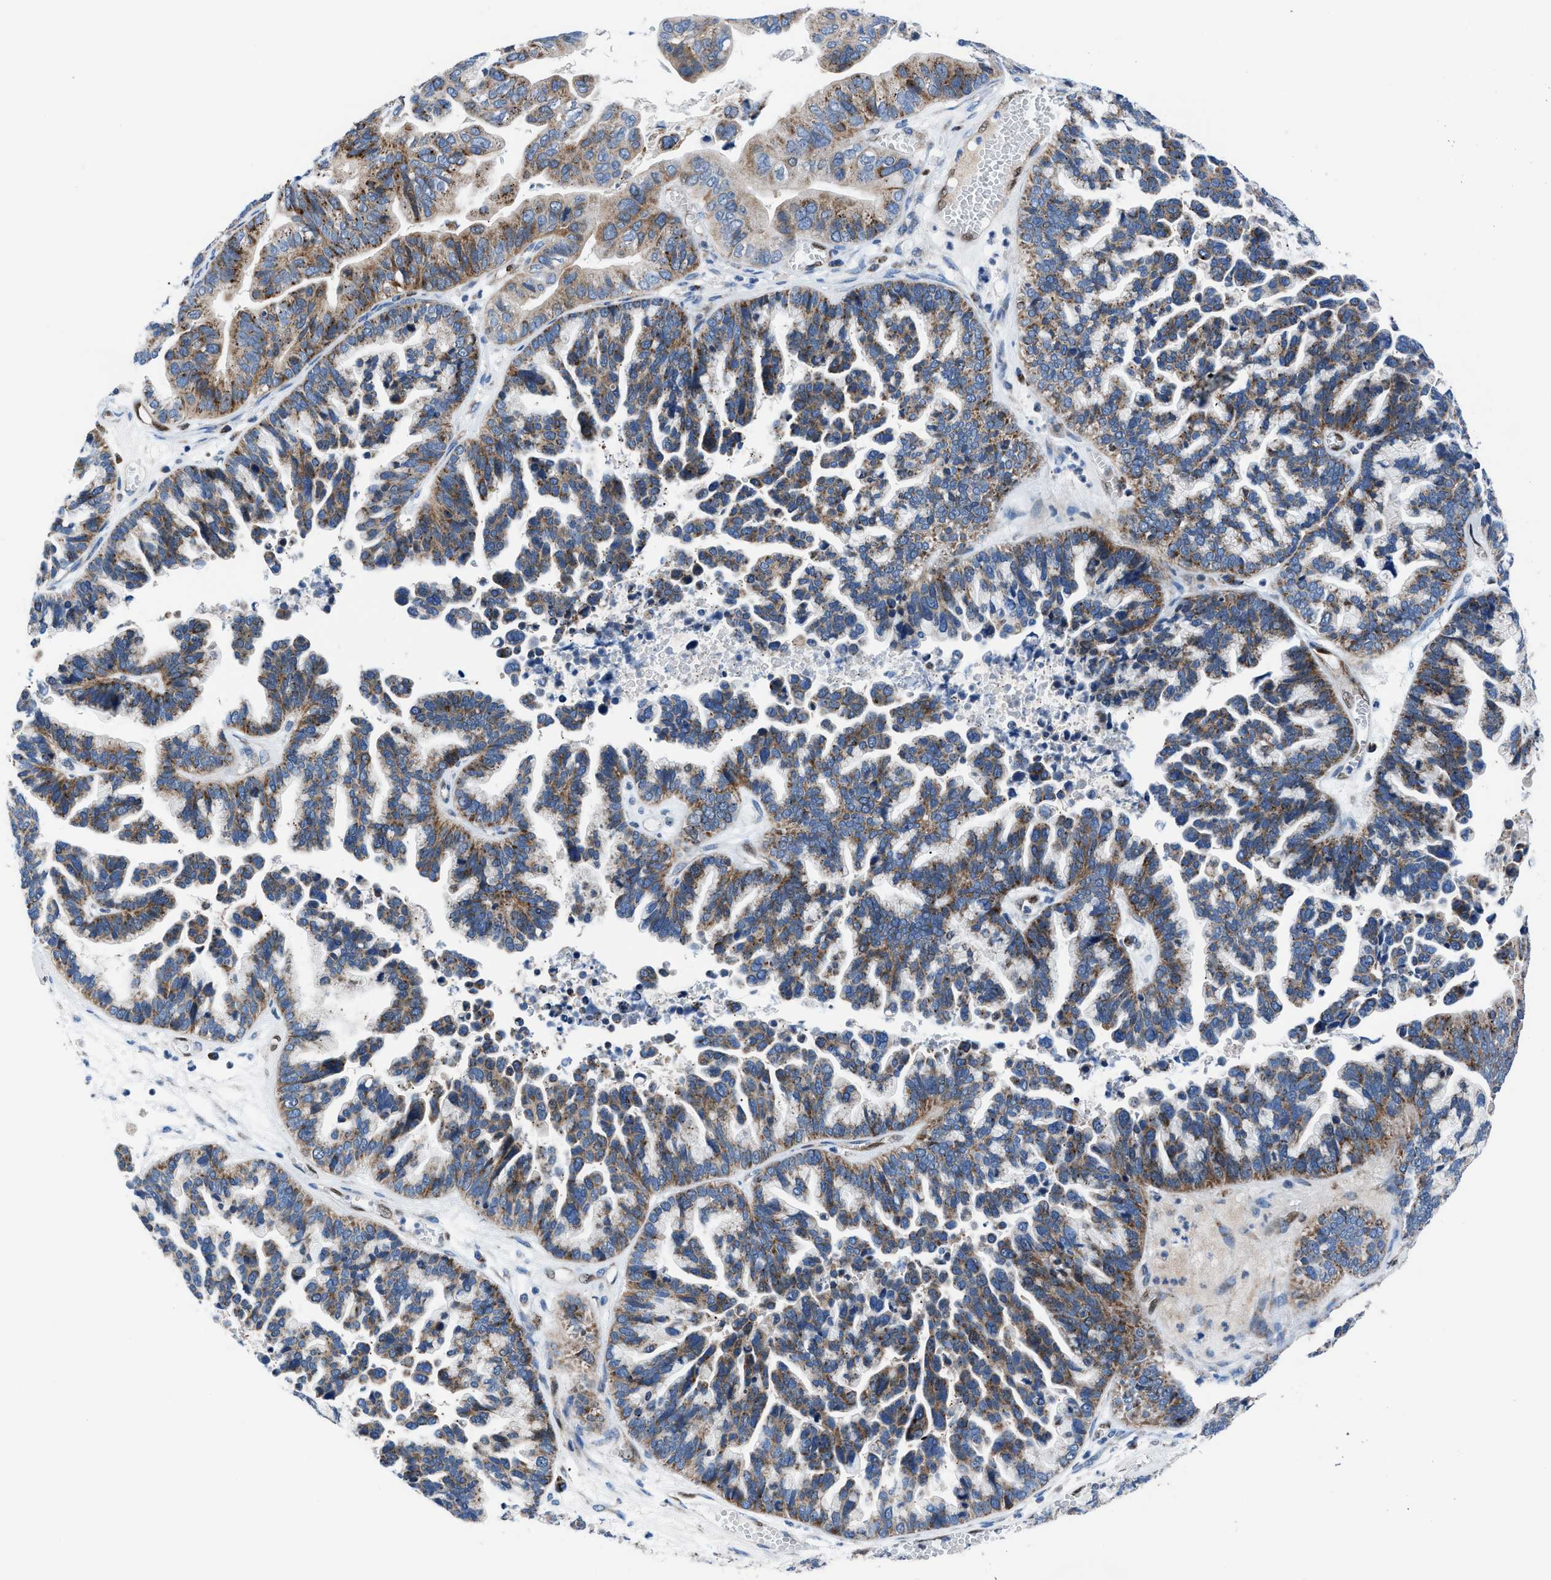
{"staining": {"intensity": "moderate", "quantity": ">75%", "location": "cytoplasmic/membranous"}, "tissue": "ovarian cancer", "cell_type": "Tumor cells", "image_type": "cancer", "snomed": [{"axis": "morphology", "description": "Cystadenocarcinoma, serous, NOS"}, {"axis": "topography", "description": "Ovary"}], "caption": "Immunohistochemistry histopathology image of neoplastic tissue: ovarian cancer (serous cystadenocarcinoma) stained using immunohistochemistry displays medium levels of moderate protein expression localized specifically in the cytoplasmic/membranous of tumor cells, appearing as a cytoplasmic/membranous brown color.", "gene": "LMO2", "patient": {"sex": "female", "age": 56}}